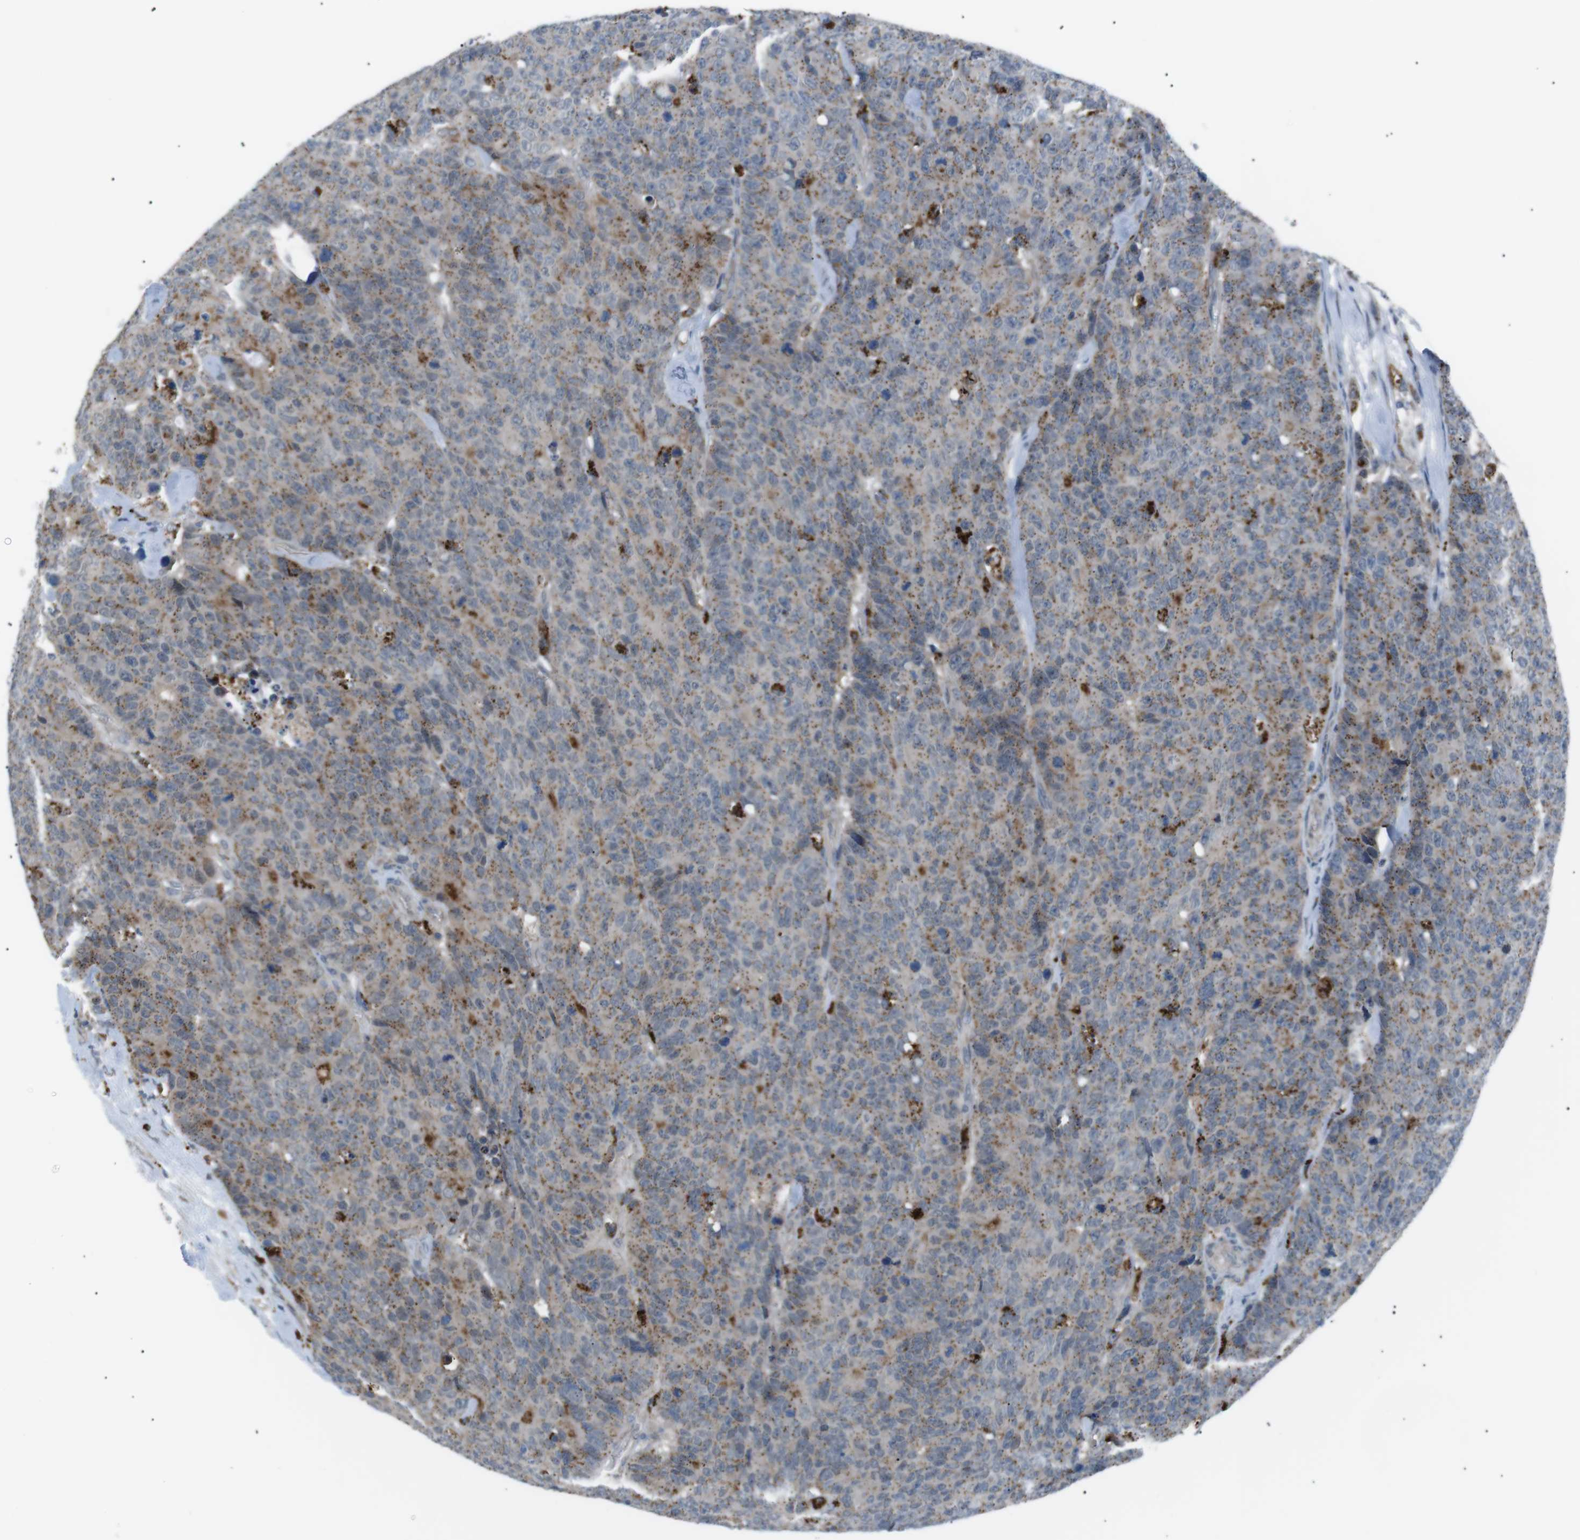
{"staining": {"intensity": "weak", "quantity": ">75%", "location": "cytoplasmic/membranous"}, "tissue": "colorectal cancer", "cell_type": "Tumor cells", "image_type": "cancer", "snomed": [{"axis": "morphology", "description": "Adenocarcinoma, NOS"}, {"axis": "topography", "description": "Colon"}], "caption": "Colorectal adenocarcinoma was stained to show a protein in brown. There is low levels of weak cytoplasmic/membranous expression in approximately >75% of tumor cells.", "gene": "B4GALNT2", "patient": {"sex": "female", "age": 86}}